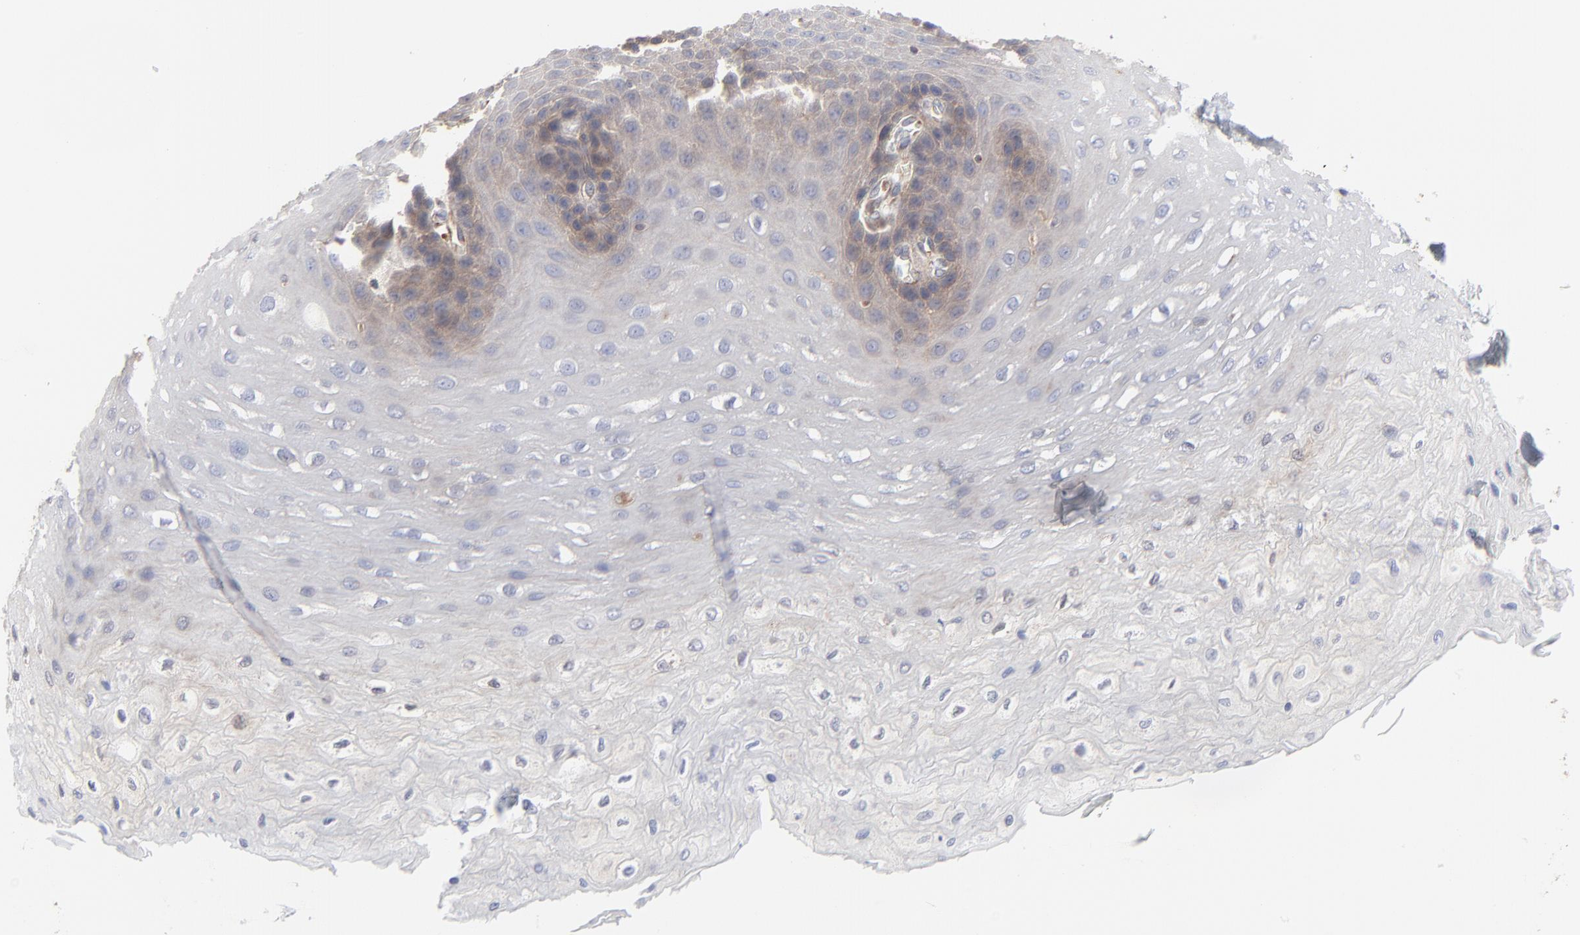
{"staining": {"intensity": "weak", "quantity": "<25%", "location": "cytoplasmic/membranous"}, "tissue": "esophagus", "cell_type": "Squamous epithelial cells", "image_type": "normal", "snomed": [{"axis": "morphology", "description": "Normal tissue, NOS"}, {"axis": "topography", "description": "Esophagus"}], "caption": "IHC of normal esophagus demonstrates no expression in squamous epithelial cells.", "gene": "RAB9A", "patient": {"sex": "female", "age": 72}}